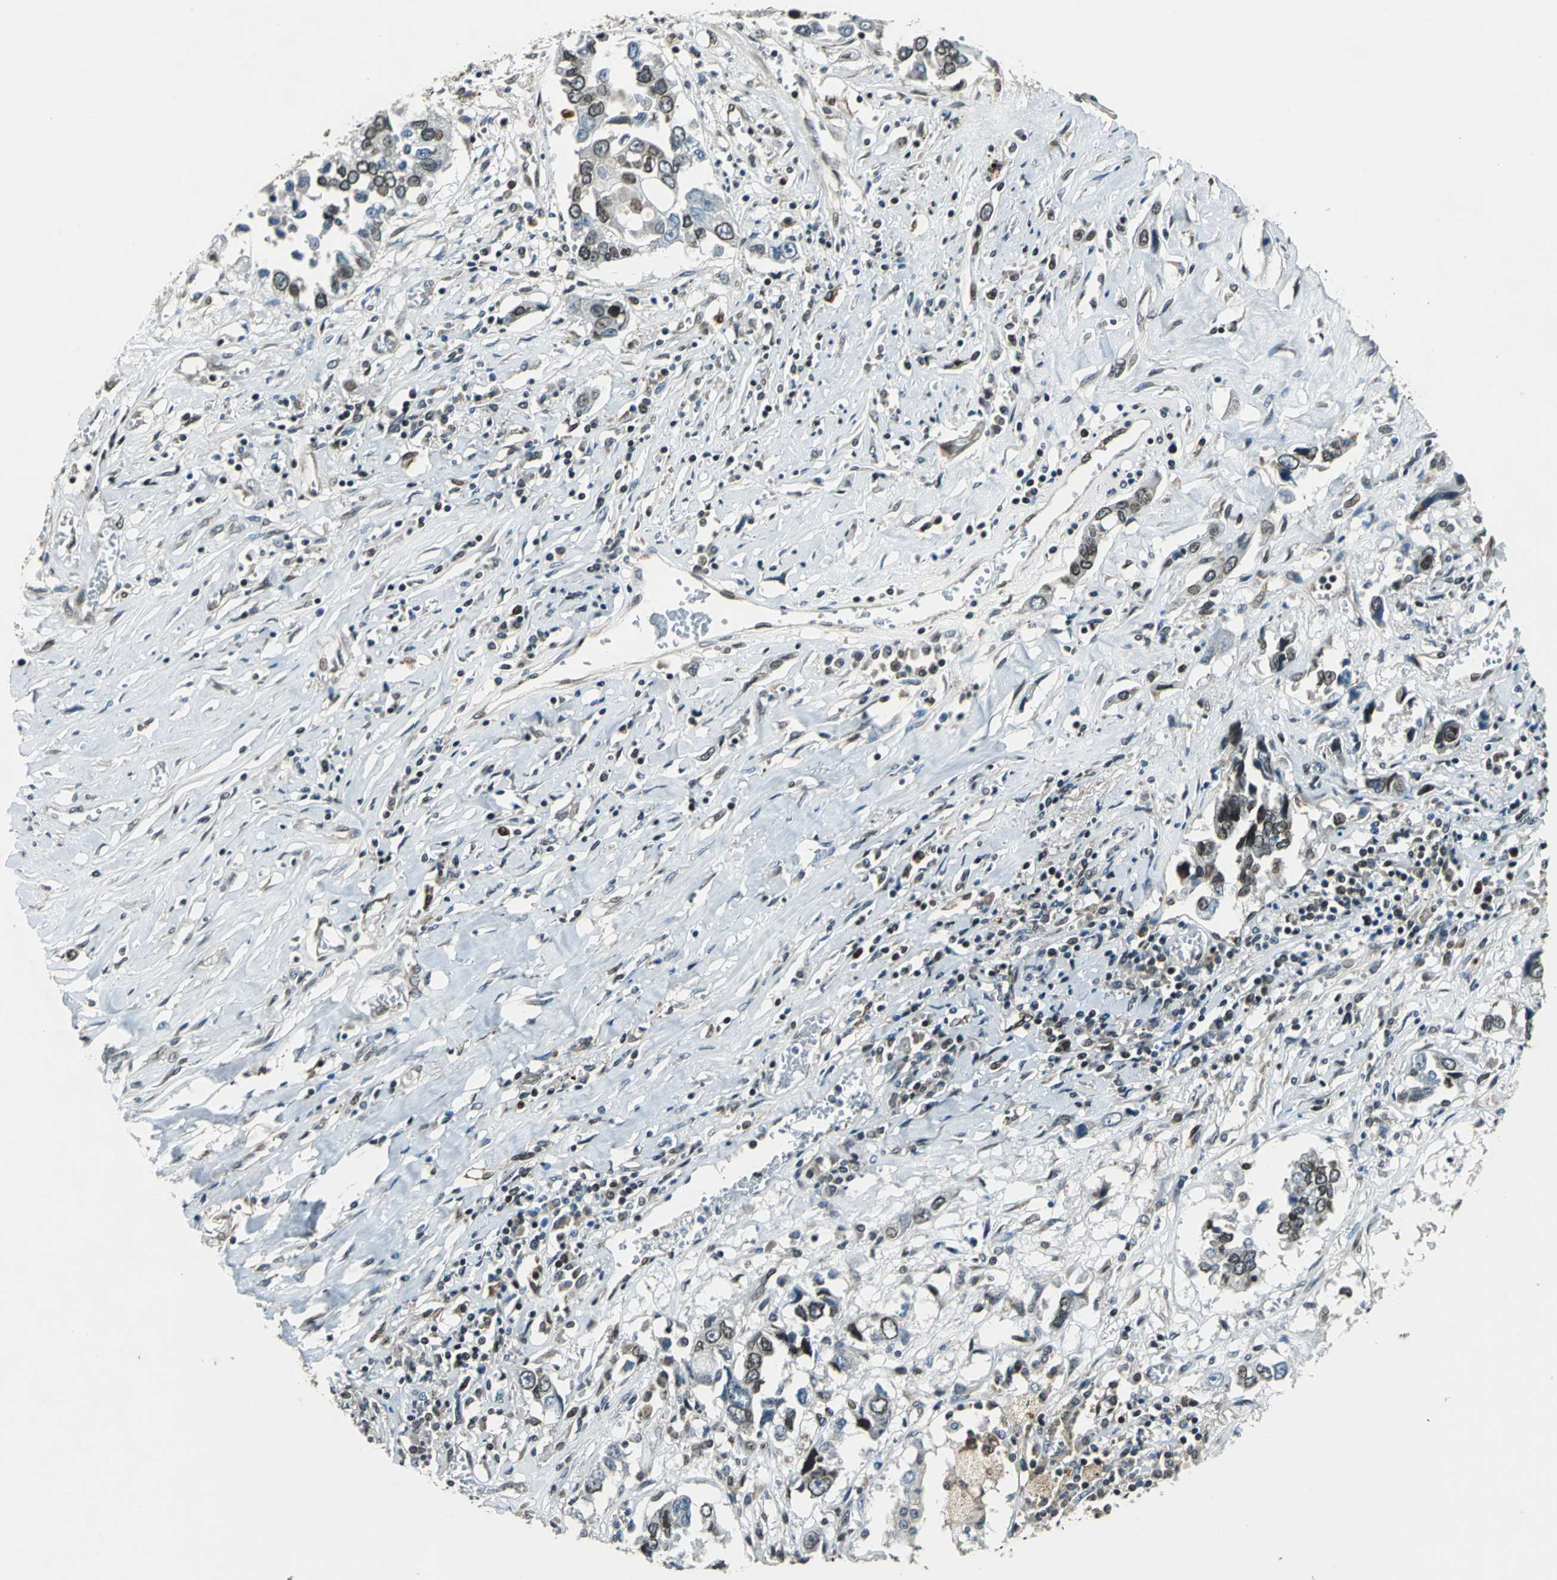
{"staining": {"intensity": "moderate", "quantity": ">75%", "location": "cytoplasmic/membranous,nuclear"}, "tissue": "lung cancer", "cell_type": "Tumor cells", "image_type": "cancer", "snomed": [{"axis": "morphology", "description": "Squamous cell carcinoma, NOS"}, {"axis": "topography", "description": "Lung"}], "caption": "High-power microscopy captured an immunohistochemistry image of lung cancer, revealing moderate cytoplasmic/membranous and nuclear expression in approximately >75% of tumor cells.", "gene": "BRIP1", "patient": {"sex": "male", "age": 71}}